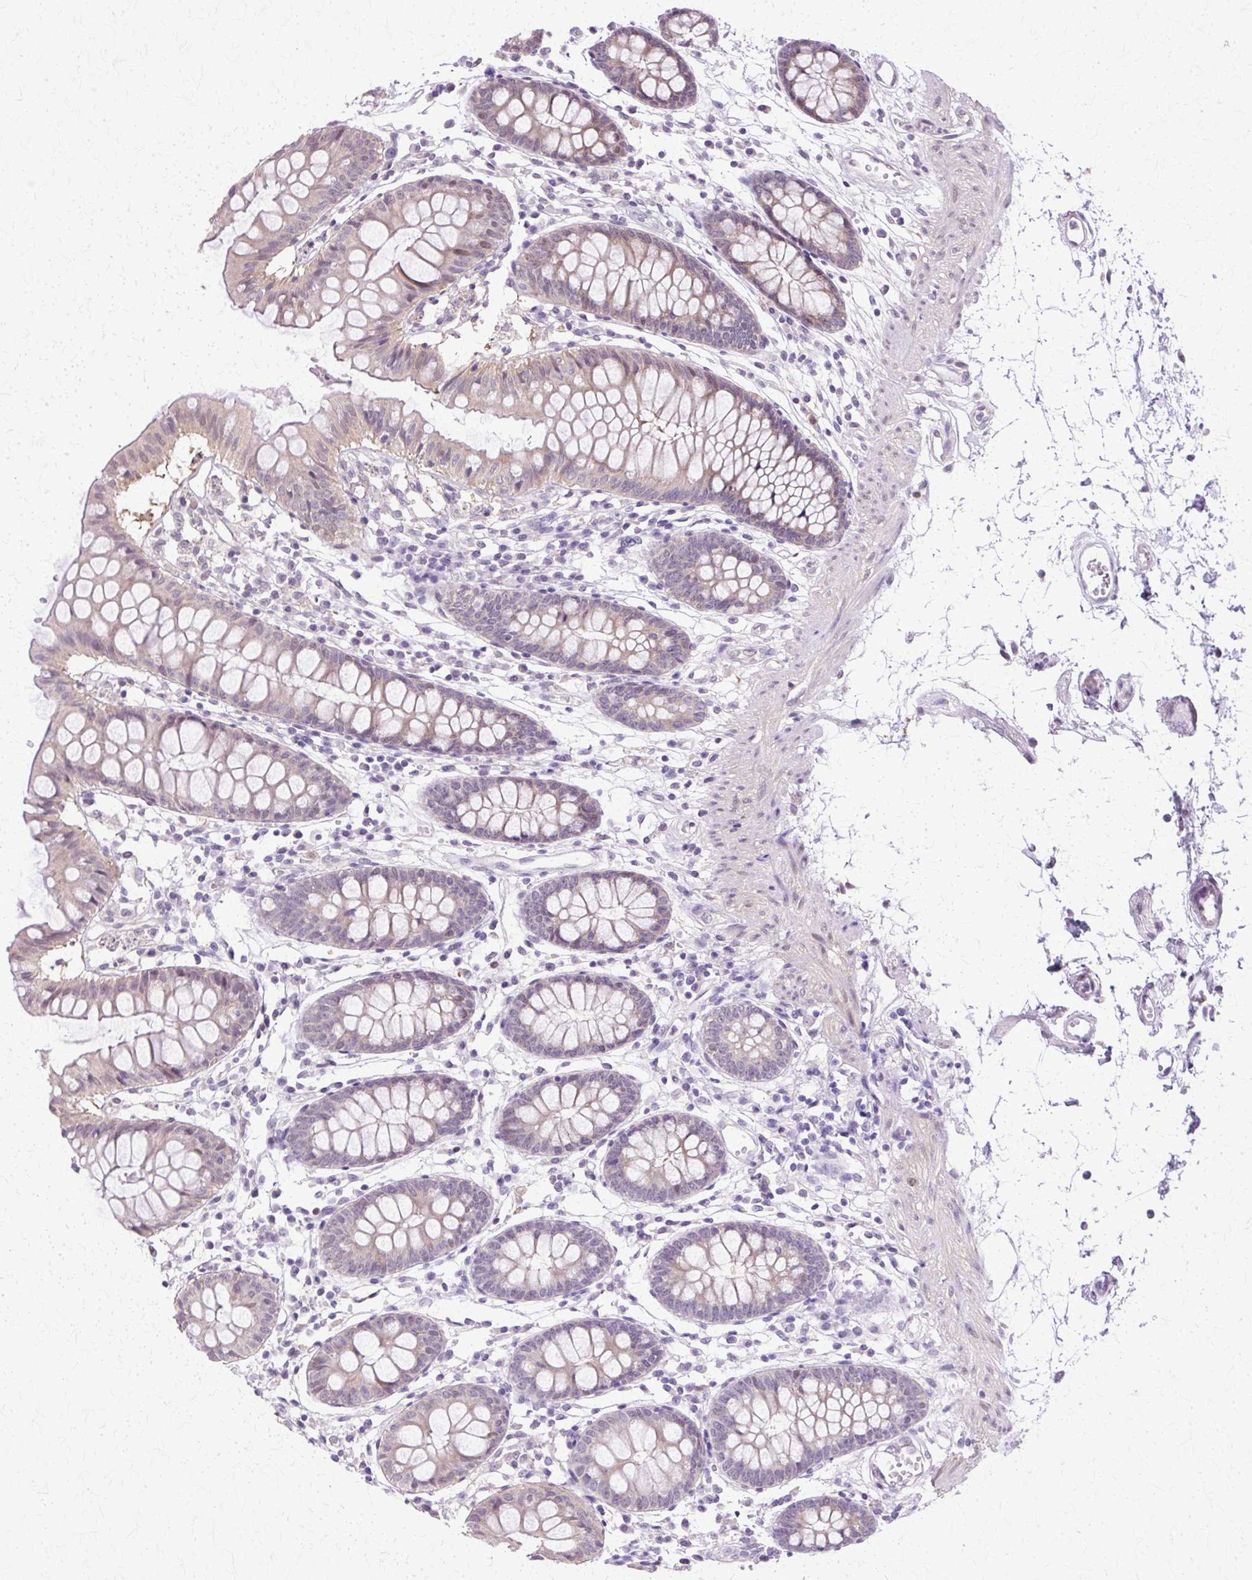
{"staining": {"intensity": "negative", "quantity": "none", "location": "none"}, "tissue": "colon", "cell_type": "Endothelial cells", "image_type": "normal", "snomed": [{"axis": "morphology", "description": "Normal tissue, NOS"}, {"axis": "topography", "description": "Colon"}], "caption": "Human colon stained for a protein using immunohistochemistry shows no staining in endothelial cells.", "gene": "HSPA1A", "patient": {"sex": "female", "age": 84}}